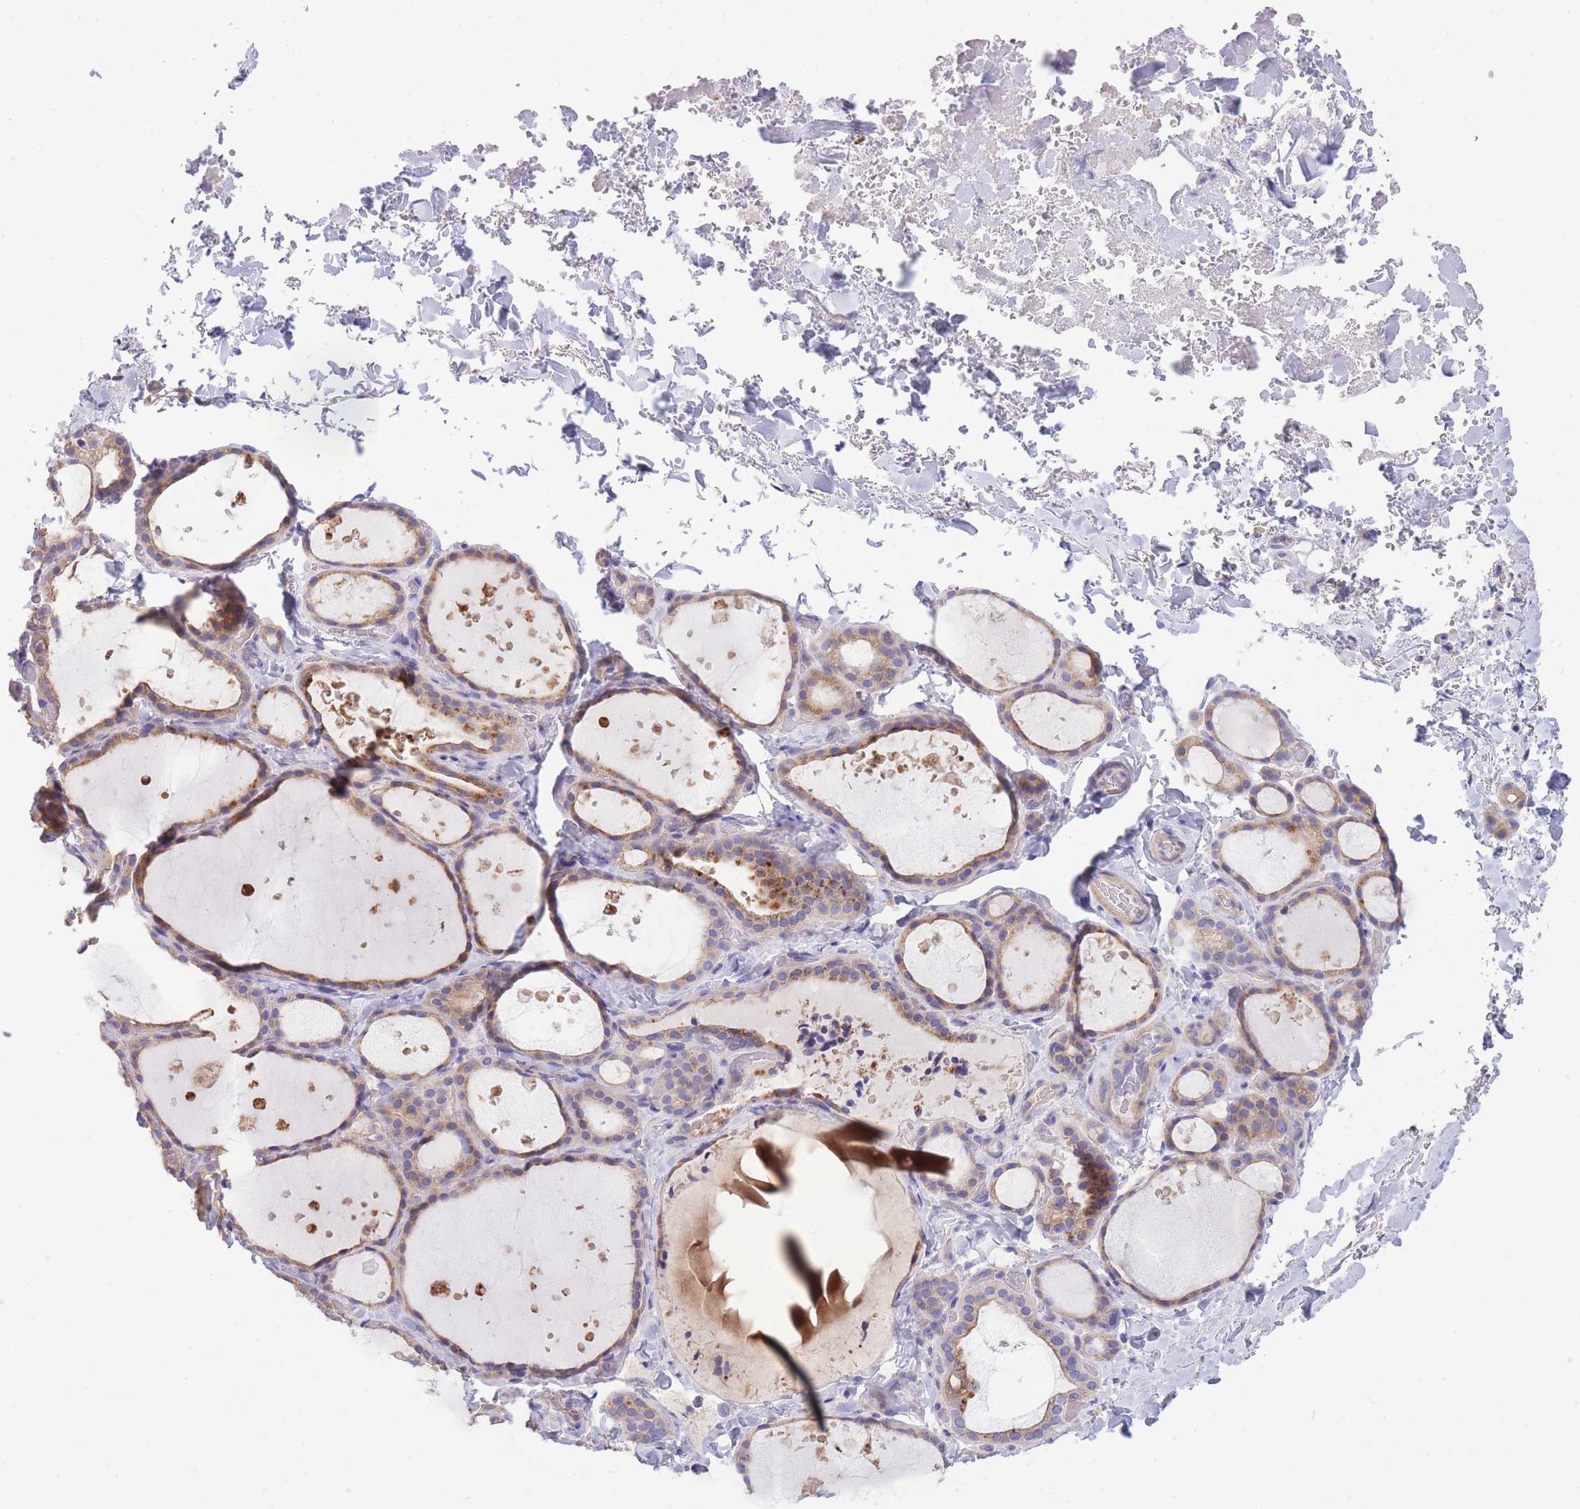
{"staining": {"intensity": "weak", "quantity": "25%-75%", "location": "cytoplasmic/membranous"}, "tissue": "thyroid gland", "cell_type": "Glandular cells", "image_type": "normal", "snomed": [{"axis": "morphology", "description": "Normal tissue, NOS"}, {"axis": "topography", "description": "Thyroid gland"}], "caption": "Immunohistochemistry image of normal thyroid gland stained for a protein (brown), which shows low levels of weak cytoplasmic/membranous expression in about 25%-75% of glandular cells.", "gene": "OR5T1", "patient": {"sex": "female", "age": 44}}